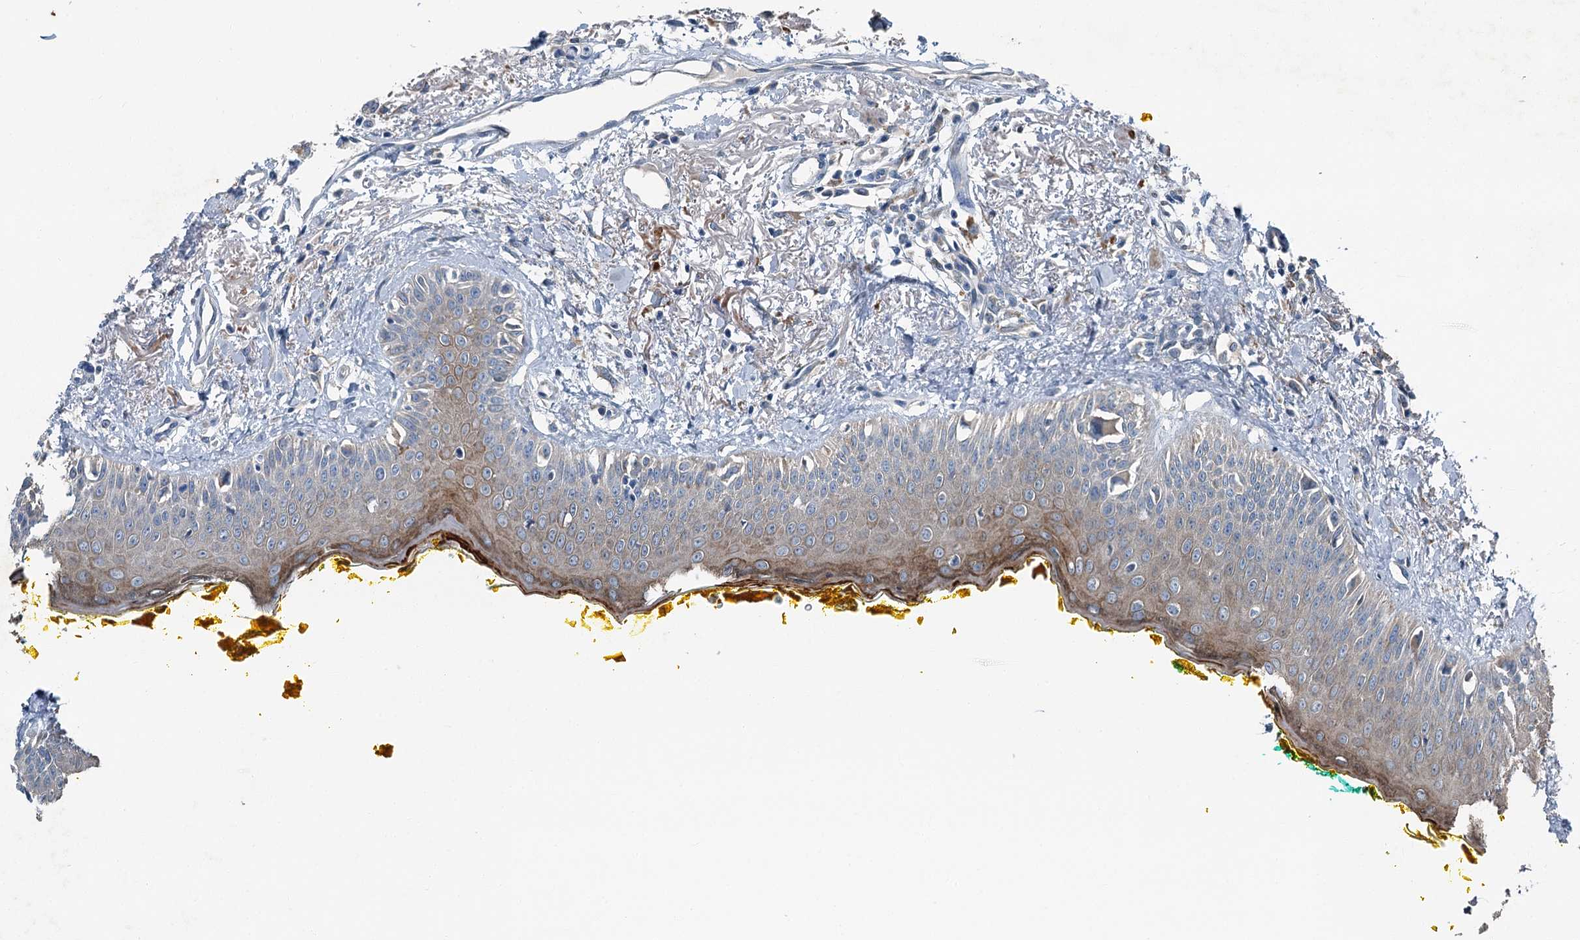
{"staining": {"intensity": "moderate", "quantity": "<25%", "location": "cytoplasmic/membranous"}, "tissue": "oral mucosa", "cell_type": "Squamous epithelial cells", "image_type": "normal", "snomed": [{"axis": "morphology", "description": "Normal tissue, NOS"}, {"axis": "topography", "description": "Oral tissue"}], "caption": "Moderate cytoplasmic/membranous staining for a protein is appreciated in about <25% of squamous epithelial cells of benign oral mucosa using immunohistochemistry.", "gene": "C6orf120", "patient": {"sex": "female", "age": 70}}